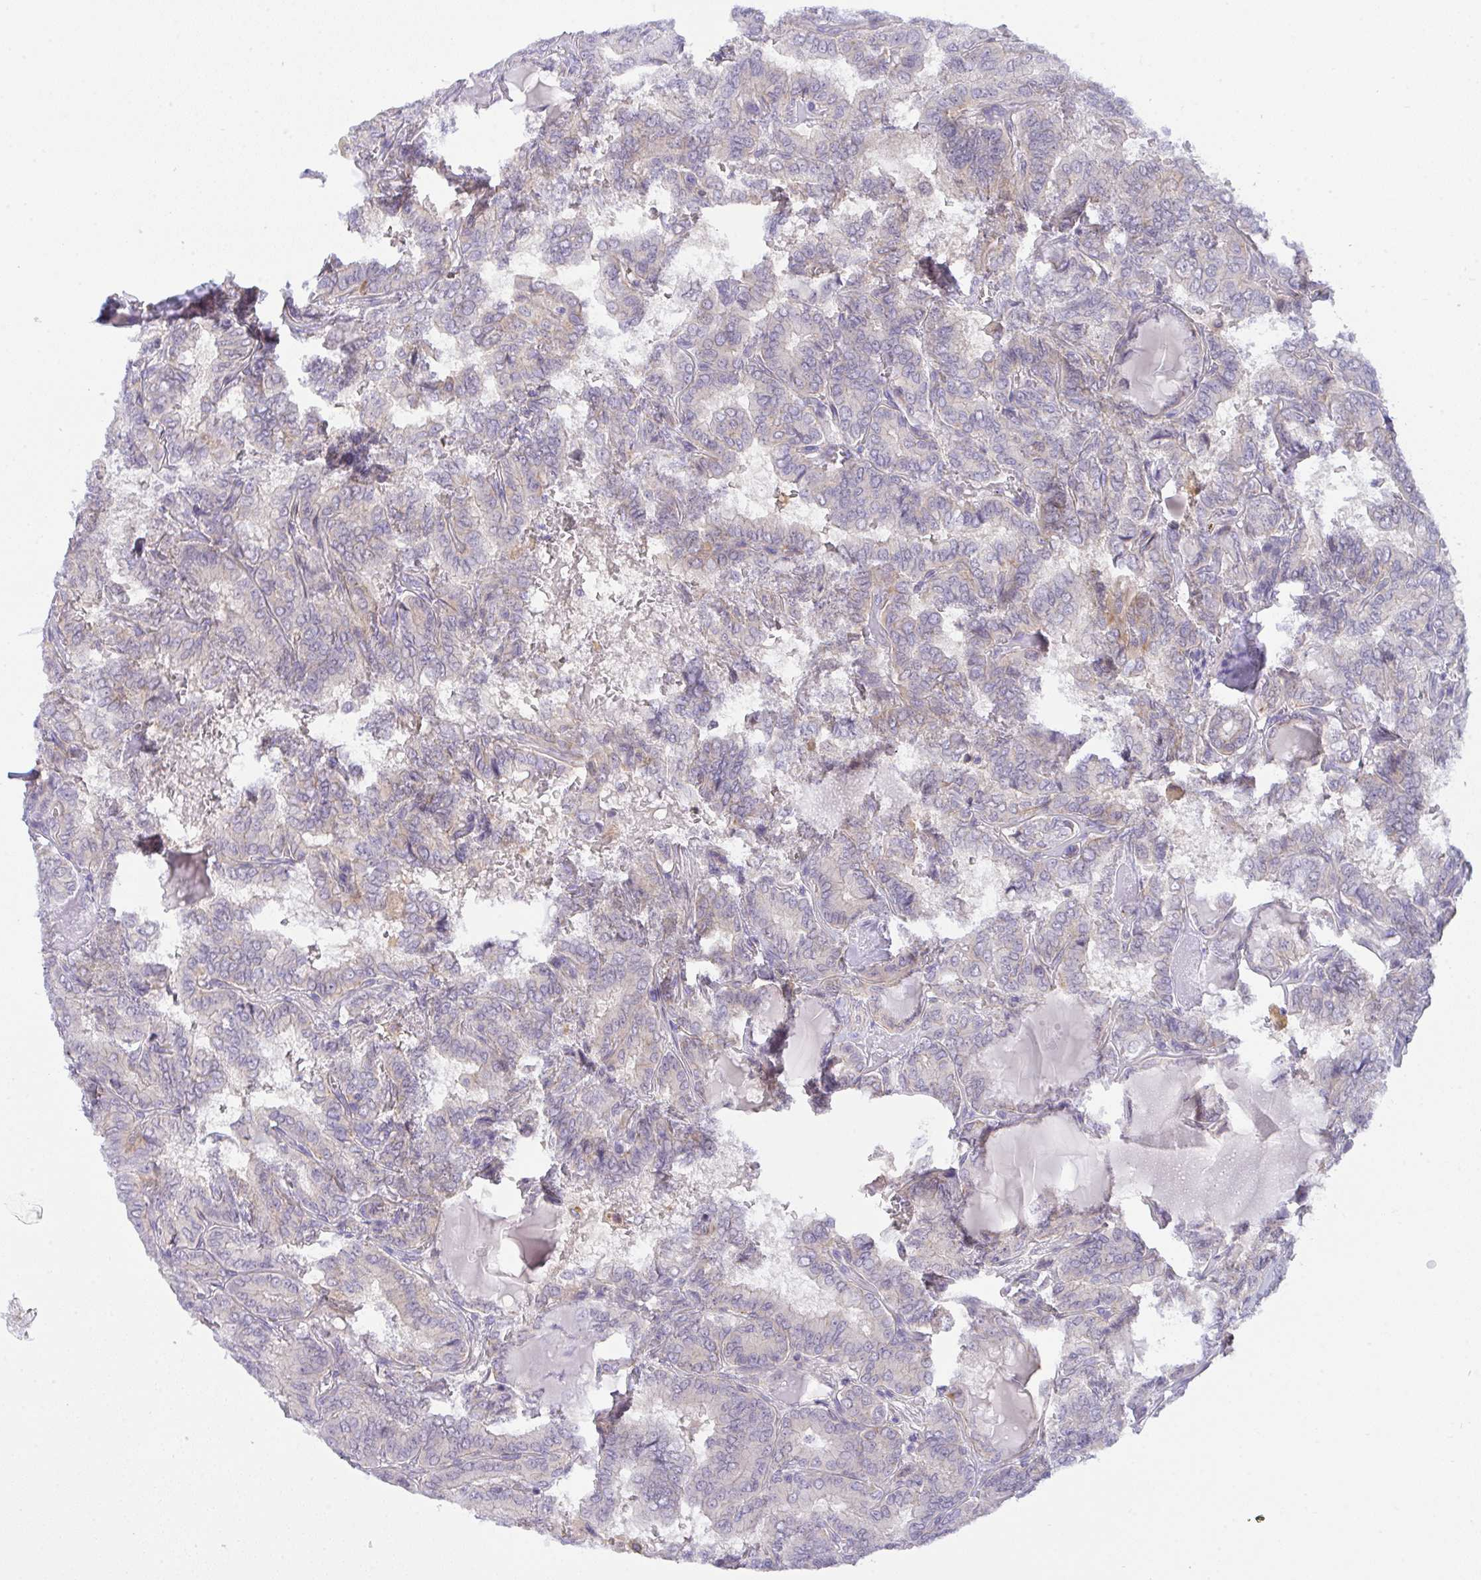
{"staining": {"intensity": "negative", "quantity": "none", "location": "none"}, "tissue": "thyroid cancer", "cell_type": "Tumor cells", "image_type": "cancer", "snomed": [{"axis": "morphology", "description": "Papillary adenocarcinoma, NOS"}, {"axis": "topography", "description": "Thyroid gland"}], "caption": "A high-resolution histopathology image shows immunohistochemistry (IHC) staining of thyroid cancer (papillary adenocarcinoma), which demonstrates no significant staining in tumor cells. (DAB (3,3'-diaminobenzidine) immunohistochemistry (IHC) visualized using brightfield microscopy, high magnification).", "gene": "HOXD12", "patient": {"sex": "female", "age": 46}}